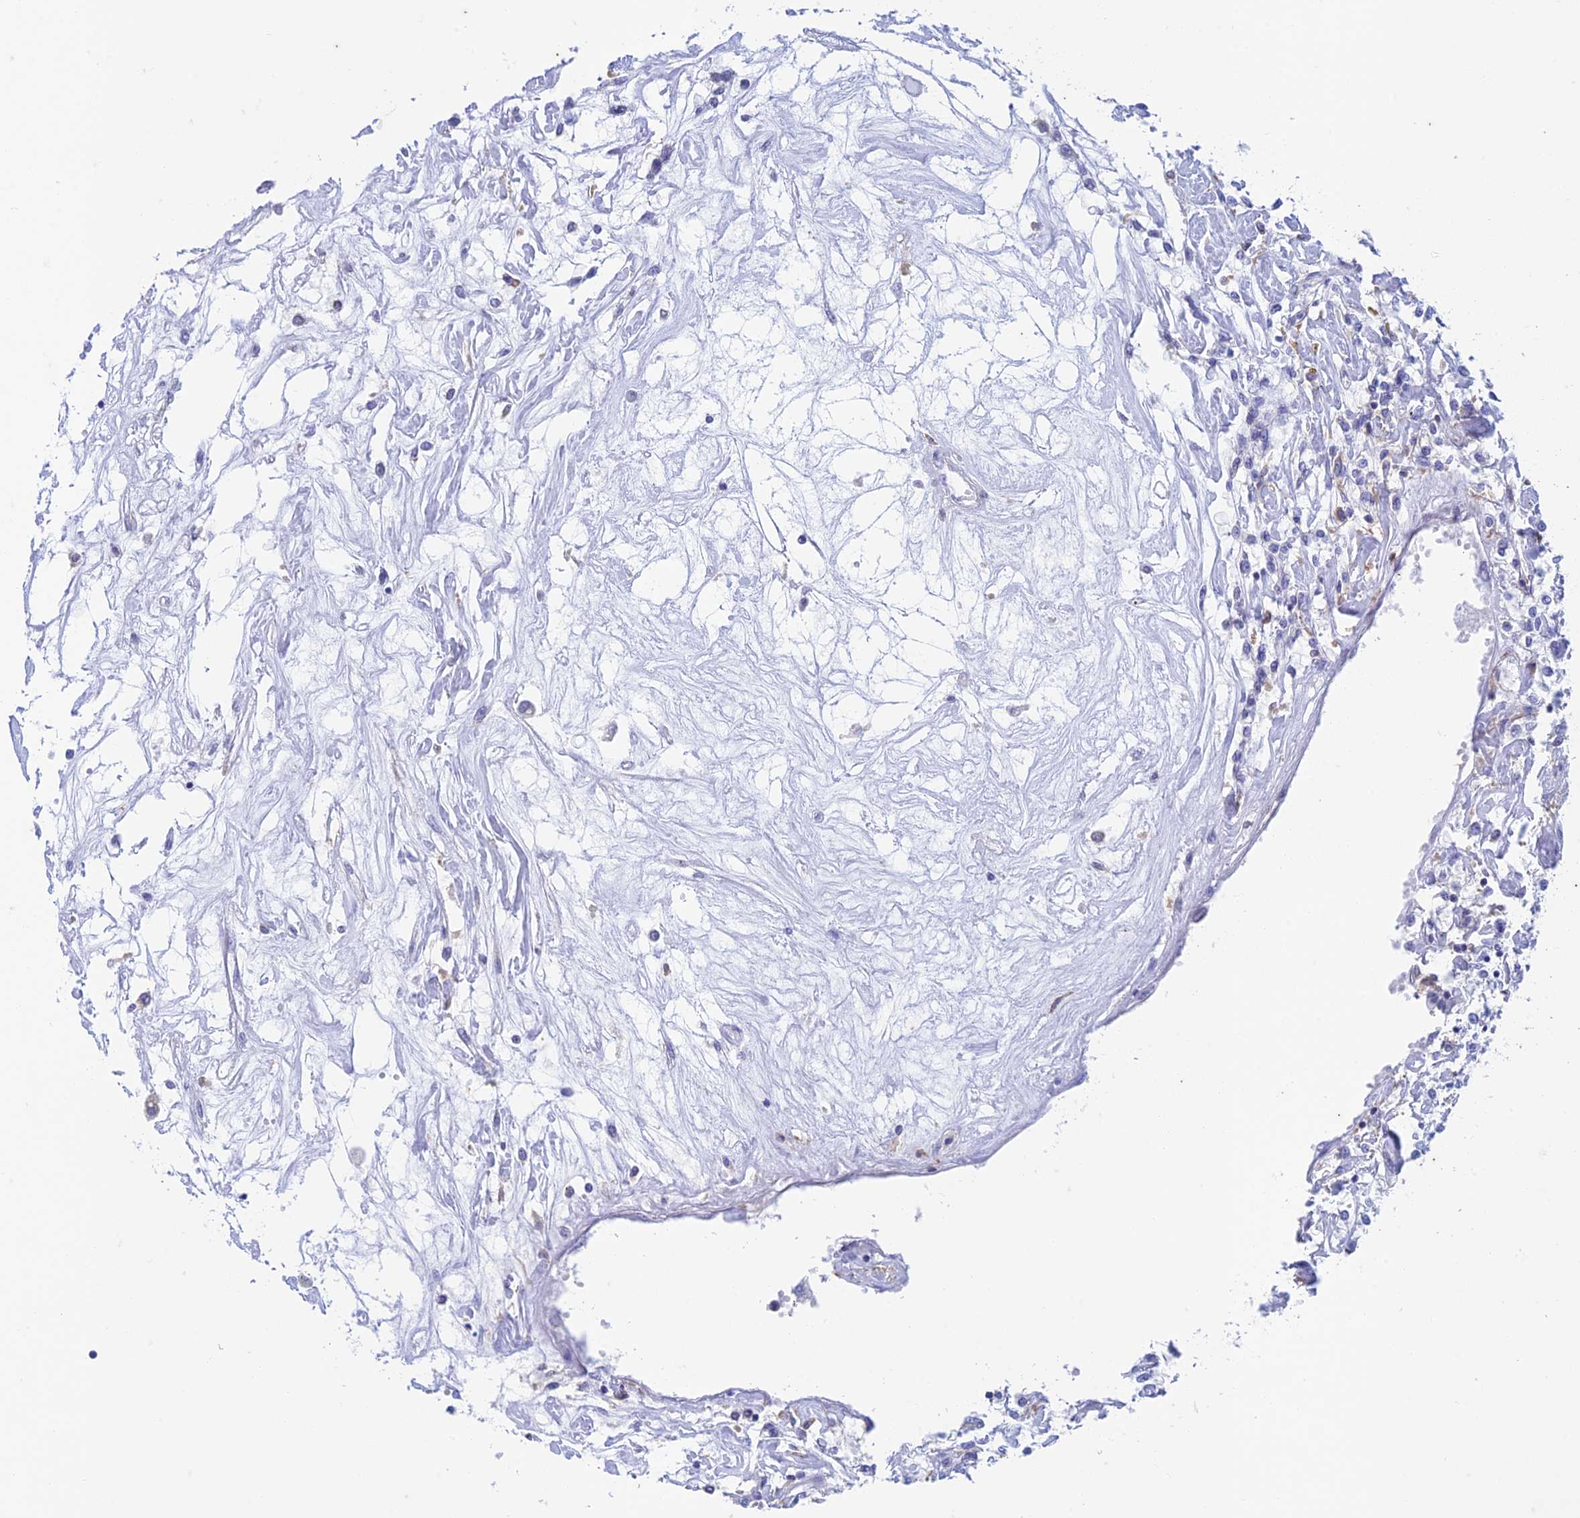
{"staining": {"intensity": "negative", "quantity": "none", "location": "none"}, "tissue": "renal cancer", "cell_type": "Tumor cells", "image_type": "cancer", "snomed": [{"axis": "morphology", "description": "Adenocarcinoma, NOS"}, {"axis": "topography", "description": "Kidney"}], "caption": "Adenocarcinoma (renal) was stained to show a protein in brown. There is no significant staining in tumor cells.", "gene": "FGF7", "patient": {"sex": "female", "age": 59}}